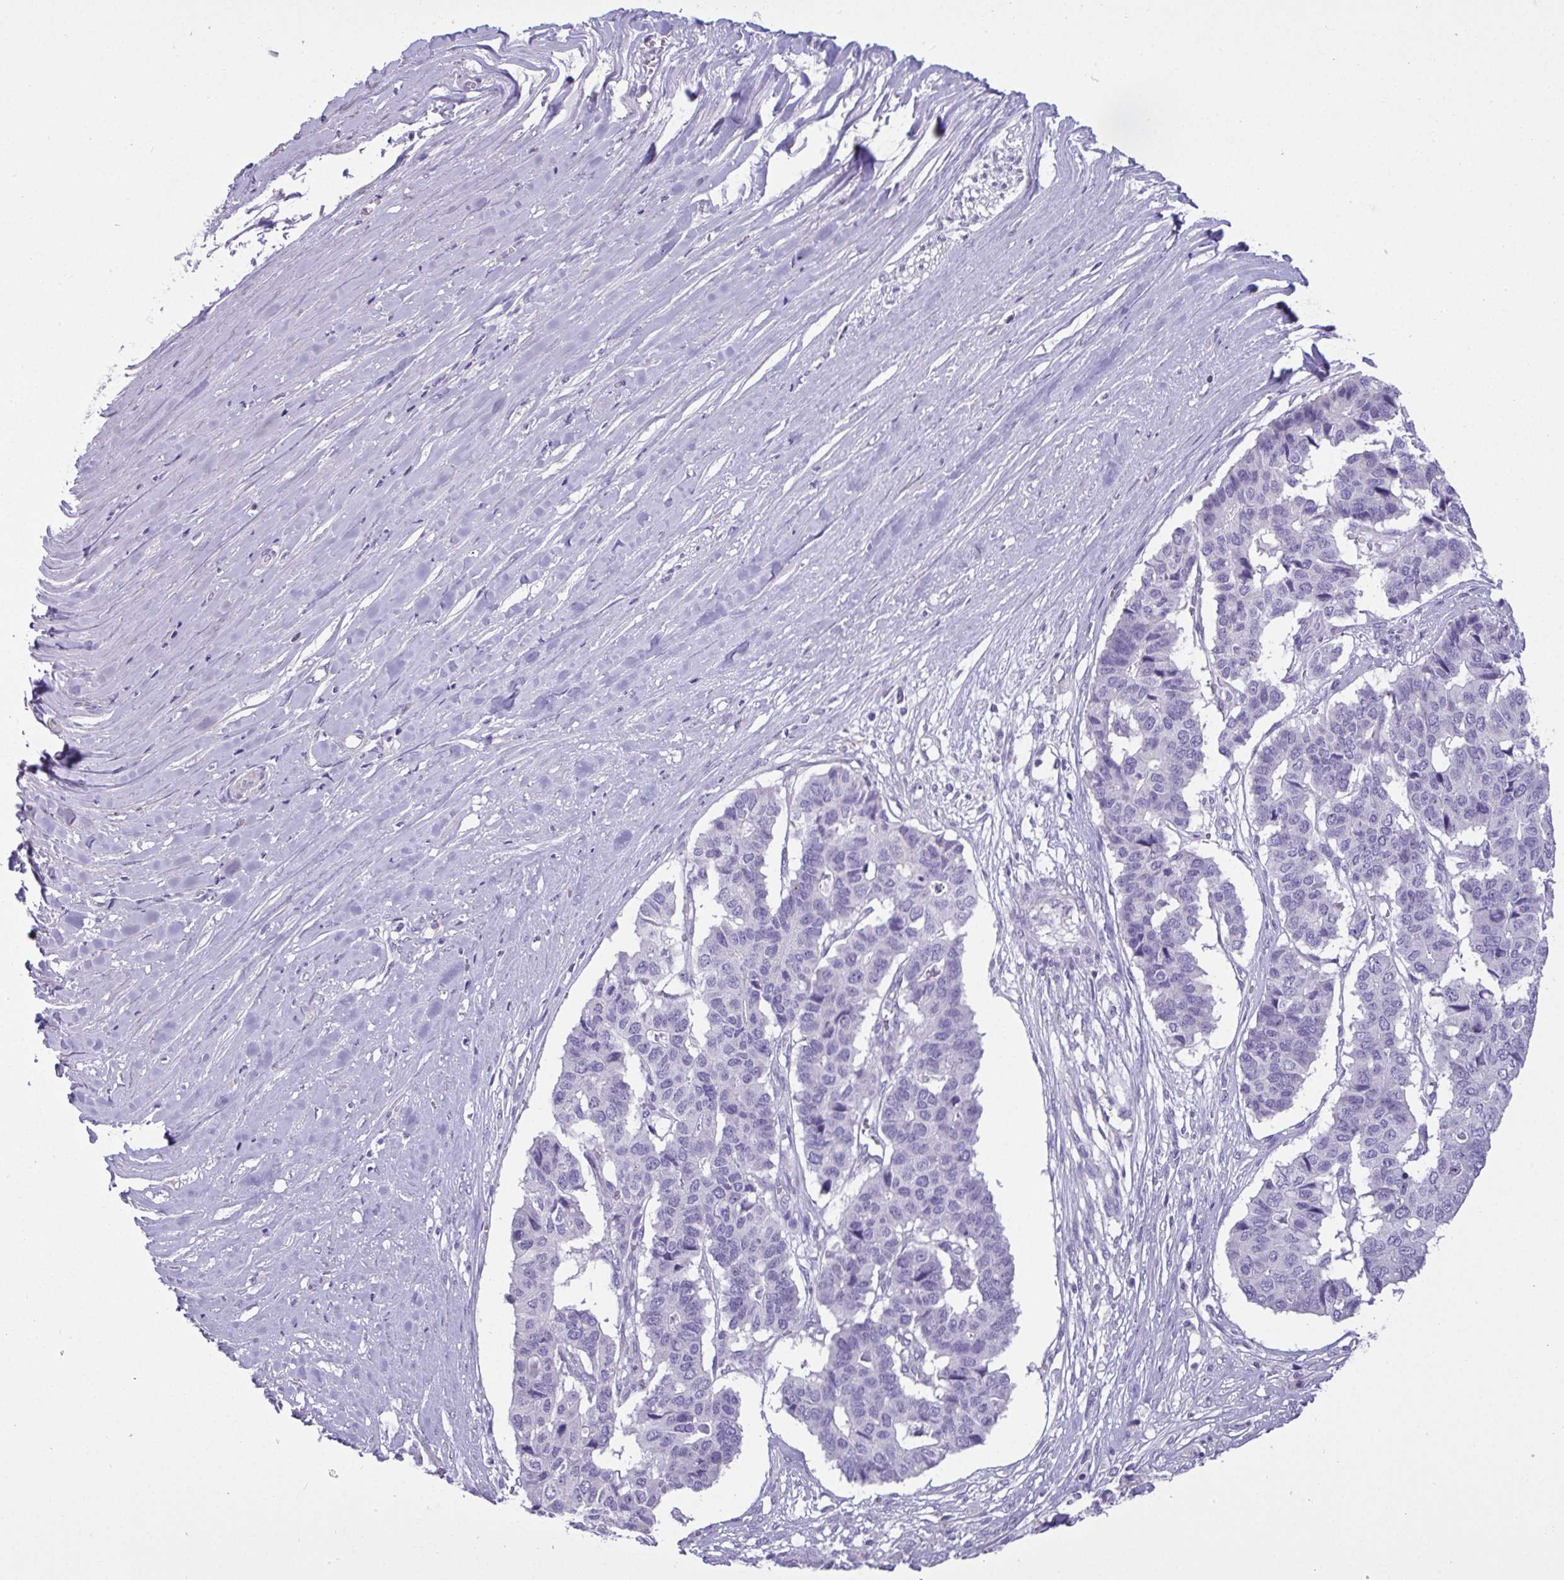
{"staining": {"intensity": "negative", "quantity": "none", "location": "none"}, "tissue": "pancreatic cancer", "cell_type": "Tumor cells", "image_type": "cancer", "snomed": [{"axis": "morphology", "description": "Adenocarcinoma, NOS"}, {"axis": "topography", "description": "Pancreas"}], "caption": "Tumor cells are negative for brown protein staining in pancreatic cancer.", "gene": "C4orf33", "patient": {"sex": "male", "age": 50}}